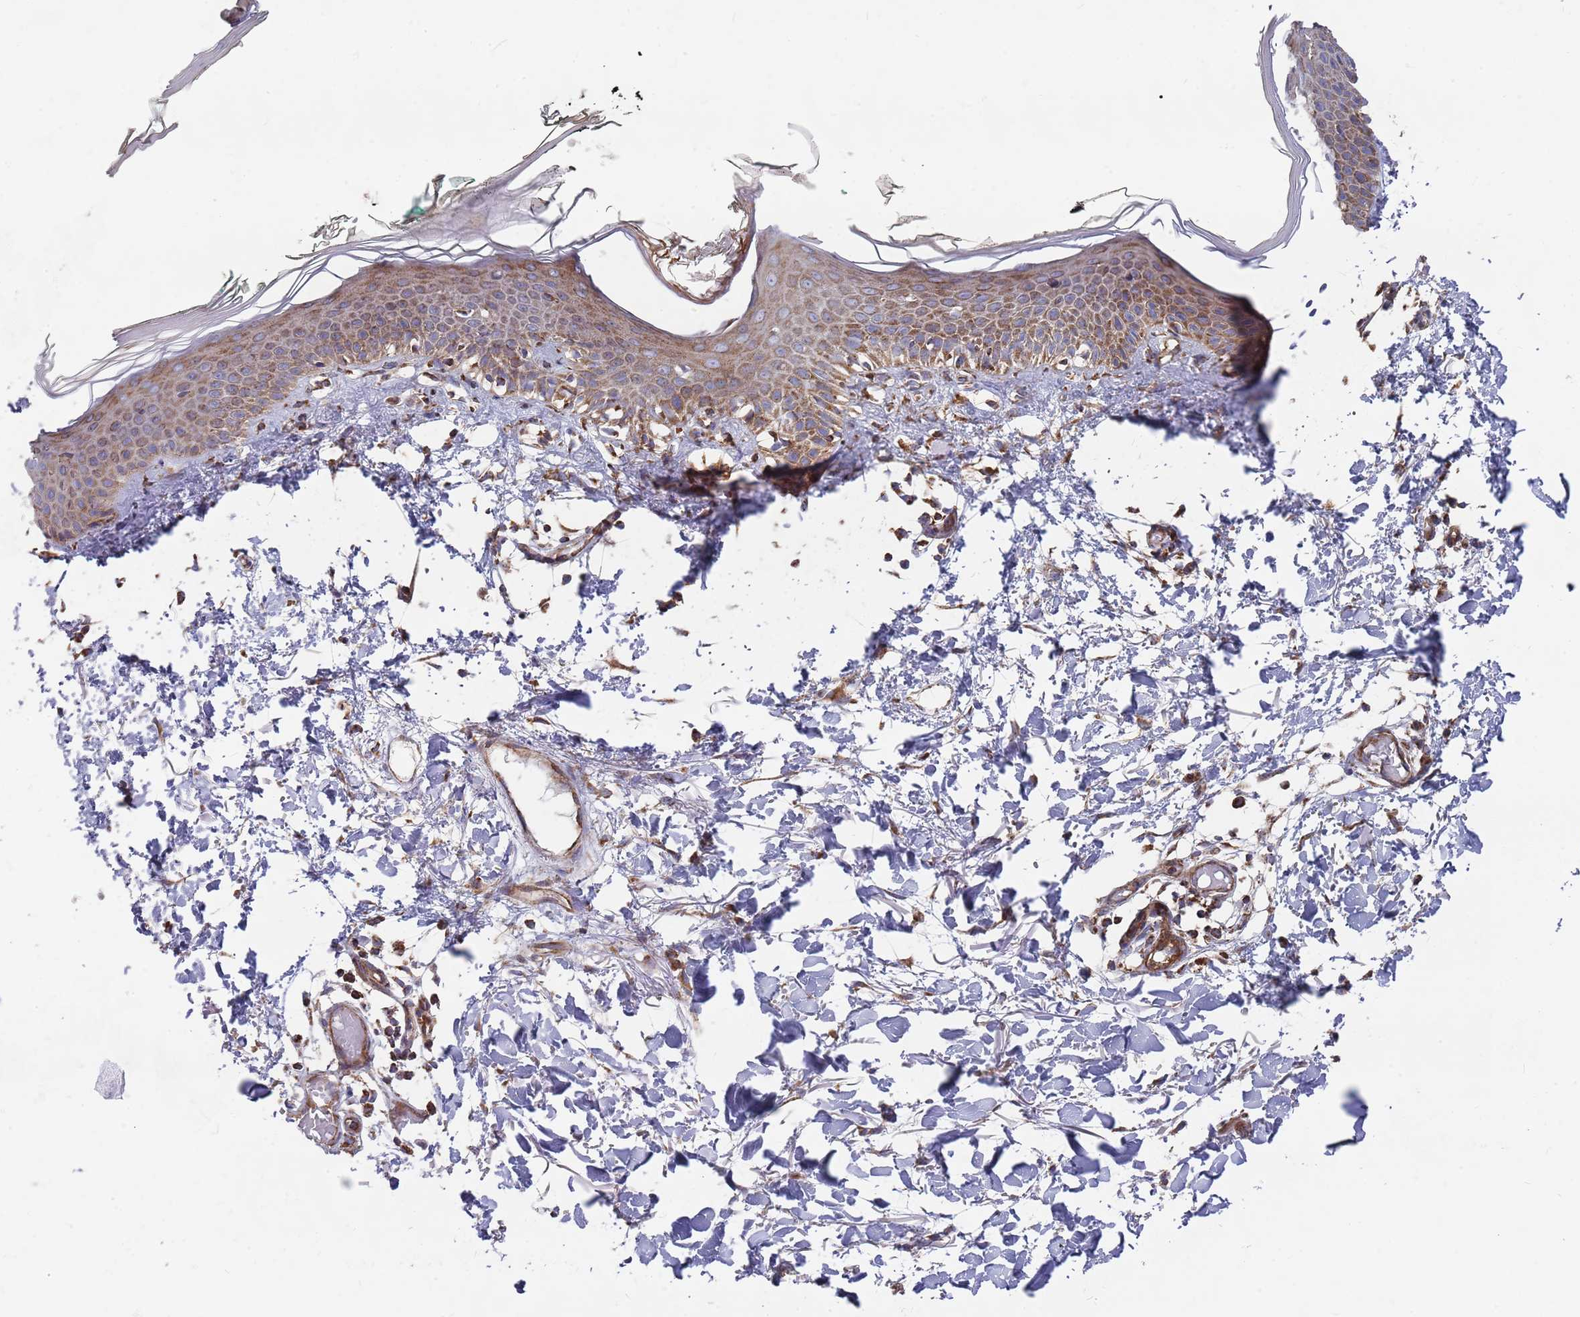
{"staining": {"intensity": "negative", "quantity": "none", "location": "none"}, "tissue": "skin", "cell_type": "Fibroblasts", "image_type": "normal", "snomed": [{"axis": "morphology", "description": "Normal tissue, NOS"}, {"axis": "topography", "description": "Skin"}], "caption": "The immunohistochemistry micrograph has no significant positivity in fibroblasts of skin. The staining is performed using DAB (3,3'-diaminobenzidine) brown chromogen with nuclei counter-stained in using hematoxylin.", "gene": "WDFY3", "patient": {"sex": "male", "age": 62}}